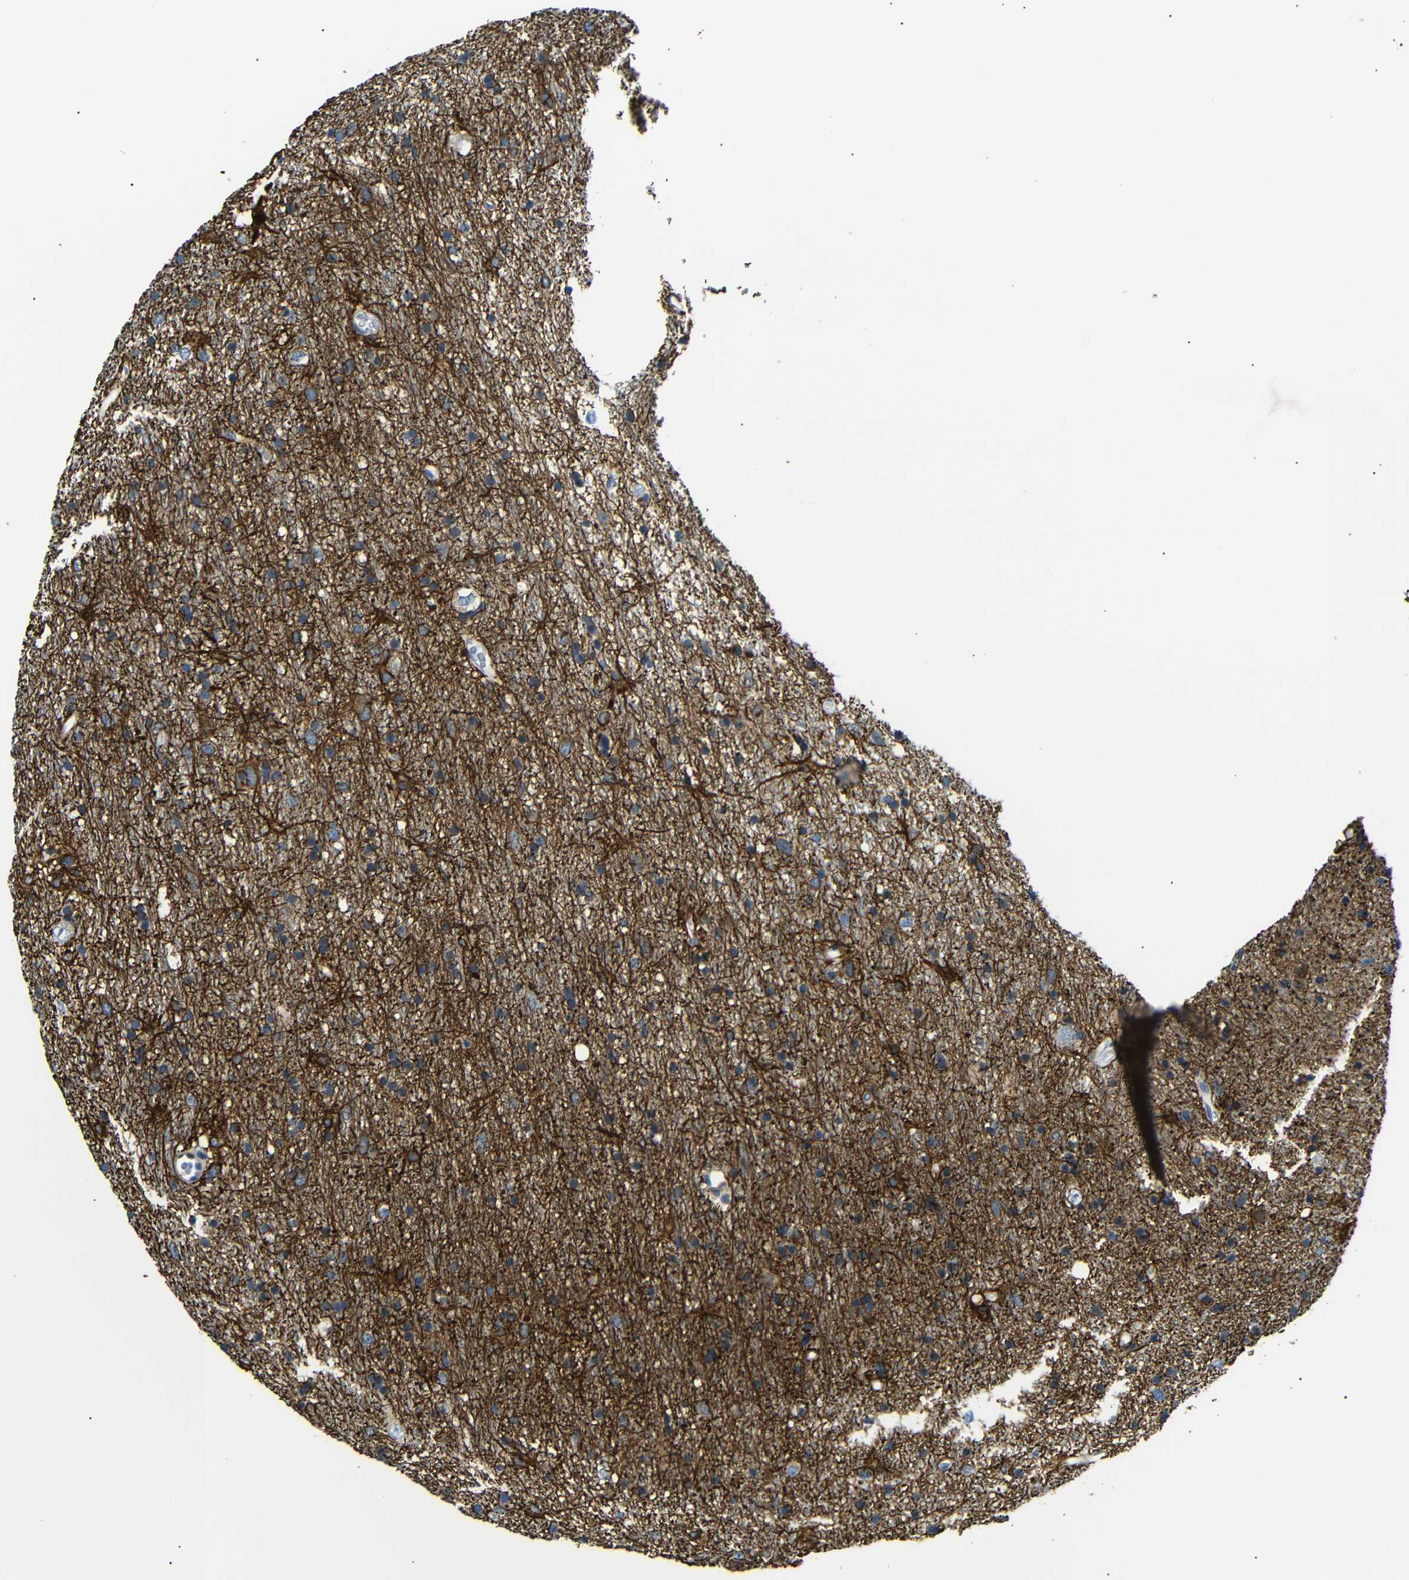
{"staining": {"intensity": "moderate", "quantity": "<25%", "location": "cytoplasmic/membranous"}, "tissue": "glioma", "cell_type": "Tumor cells", "image_type": "cancer", "snomed": [{"axis": "morphology", "description": "Glioma, malignant, Low grade"}, {"axis": "topography", "description": "Brain"}], "caption": "A high-resolution micrograph shows immunohistochemistry staining of low-grade glioma (malignant), which displays moderate cytoplasmic/membranous staining in about <25% of tumor cells.", "gene": "TAFA1", "patient": {"sex": "male", "age": 77}}